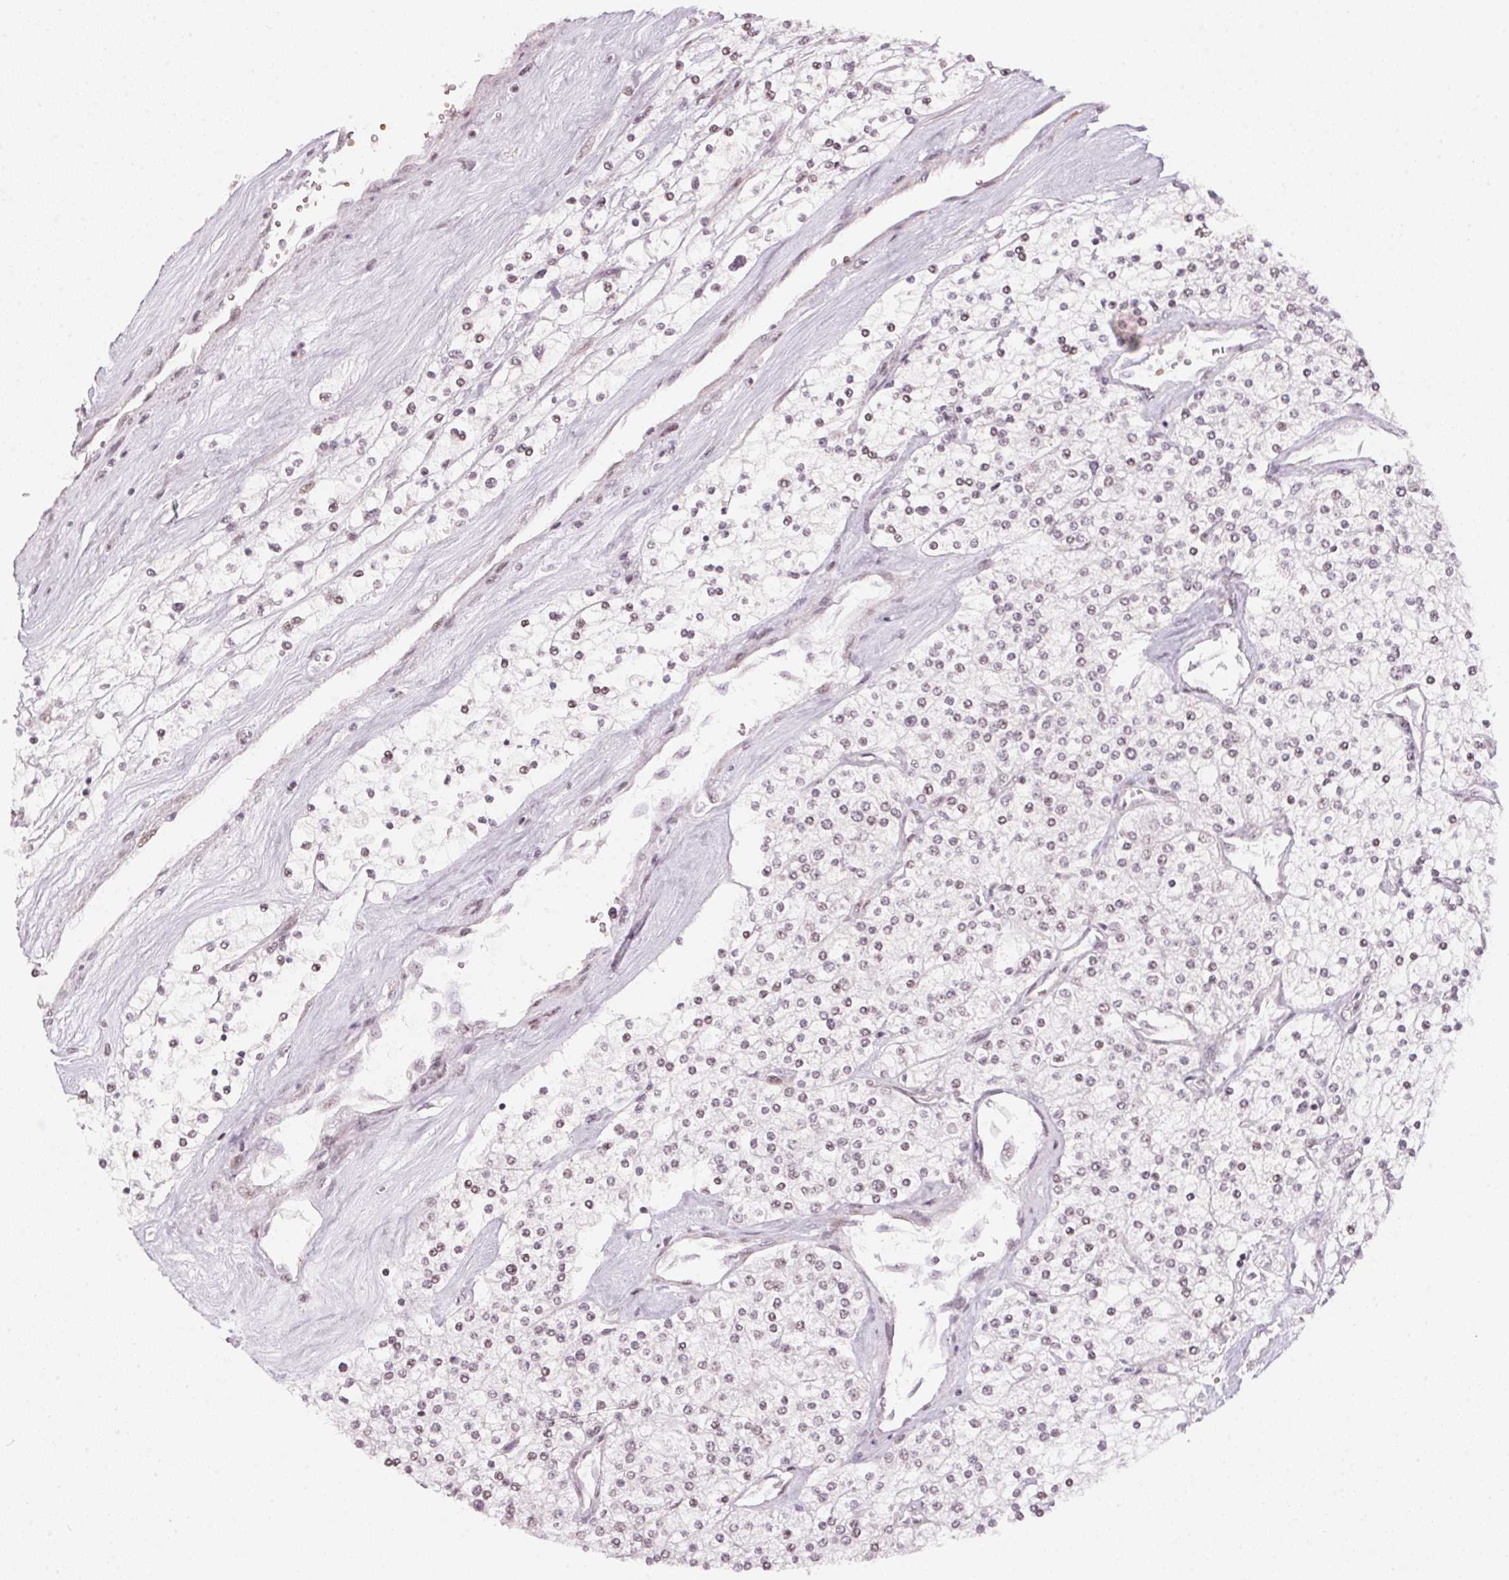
{"staining": {"intensity": "negative", "quantity": "none", "location": "none"}, "tissue": "renal cancer", "cell_type": "Tumor cells", "image_type": "cancer", "snomed": [{"axis": "morphology", "description": "Adenocarcinoma, NOS"}, {"axis": "topography", "description": "Kidney"}], "caption": "The micrograph demonstrates no staining of tumor cells in renal cancer.", "gene": "KAT6A", "patient": {"sex": "male", "age": 80}}